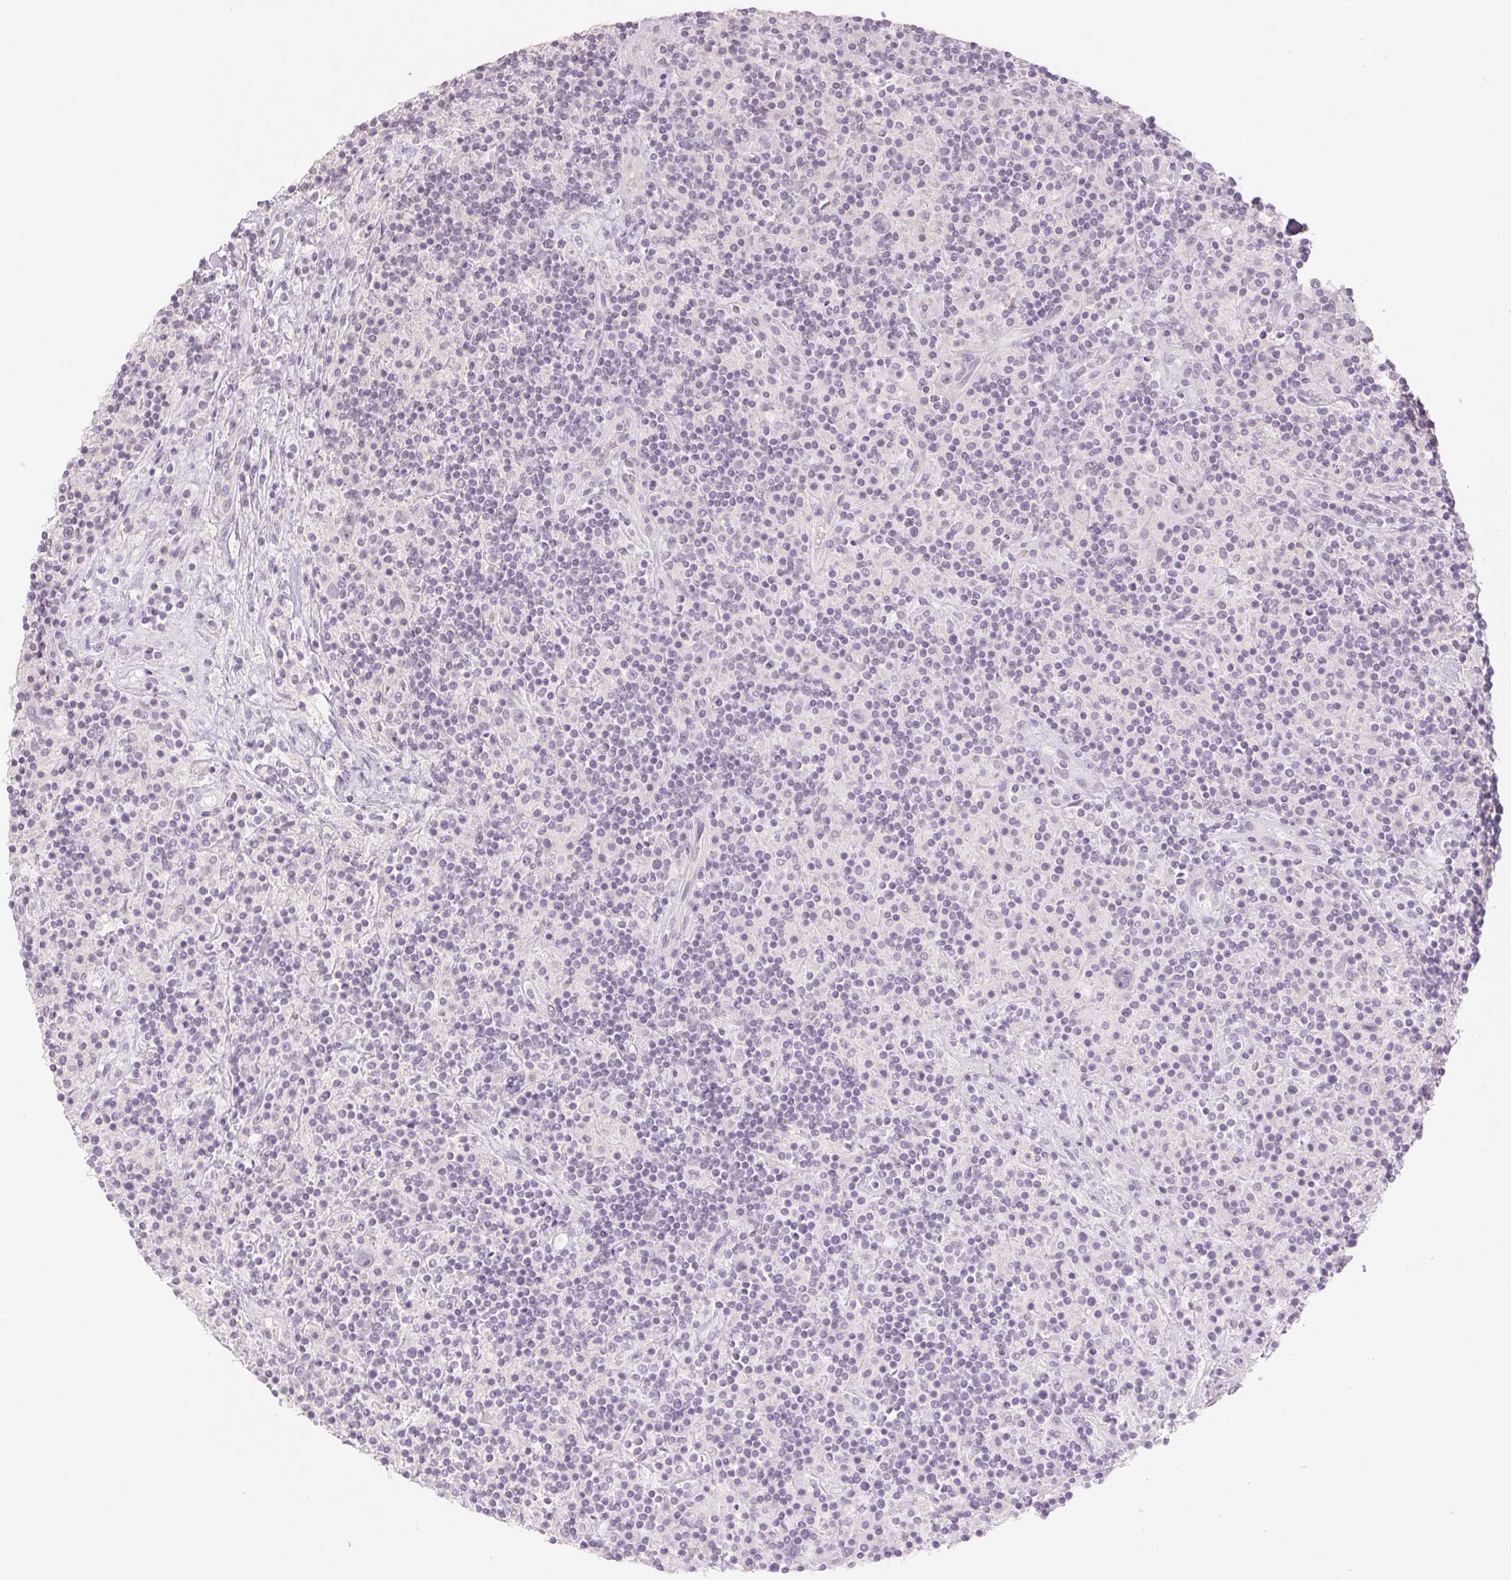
{"staining": {"intensity": "negative", "quantity": "none", "location": "none"}, "tissue": "lymphoma", "cell_type": "Tumor cells", "image_type": "cancer", "snomed": [{"axis": "morphology", "description": "Hodgkin's disease, NOS"}, {"axis": "topography", "description": "Lymph node"}], "caption": "Immunohistochemistry photomicrograph of neoplastic tissue: human Hodgkin's disease stained with DAB (3,3'-diaminobenzidine) exhibits no significant protein positivity in tumor cells. The staining is performed using DAB brown chromogen with nuclei counter-stained in using hematoxylin.", "gene": "PI3", "patient": {"sex": "male", "age": 70}}